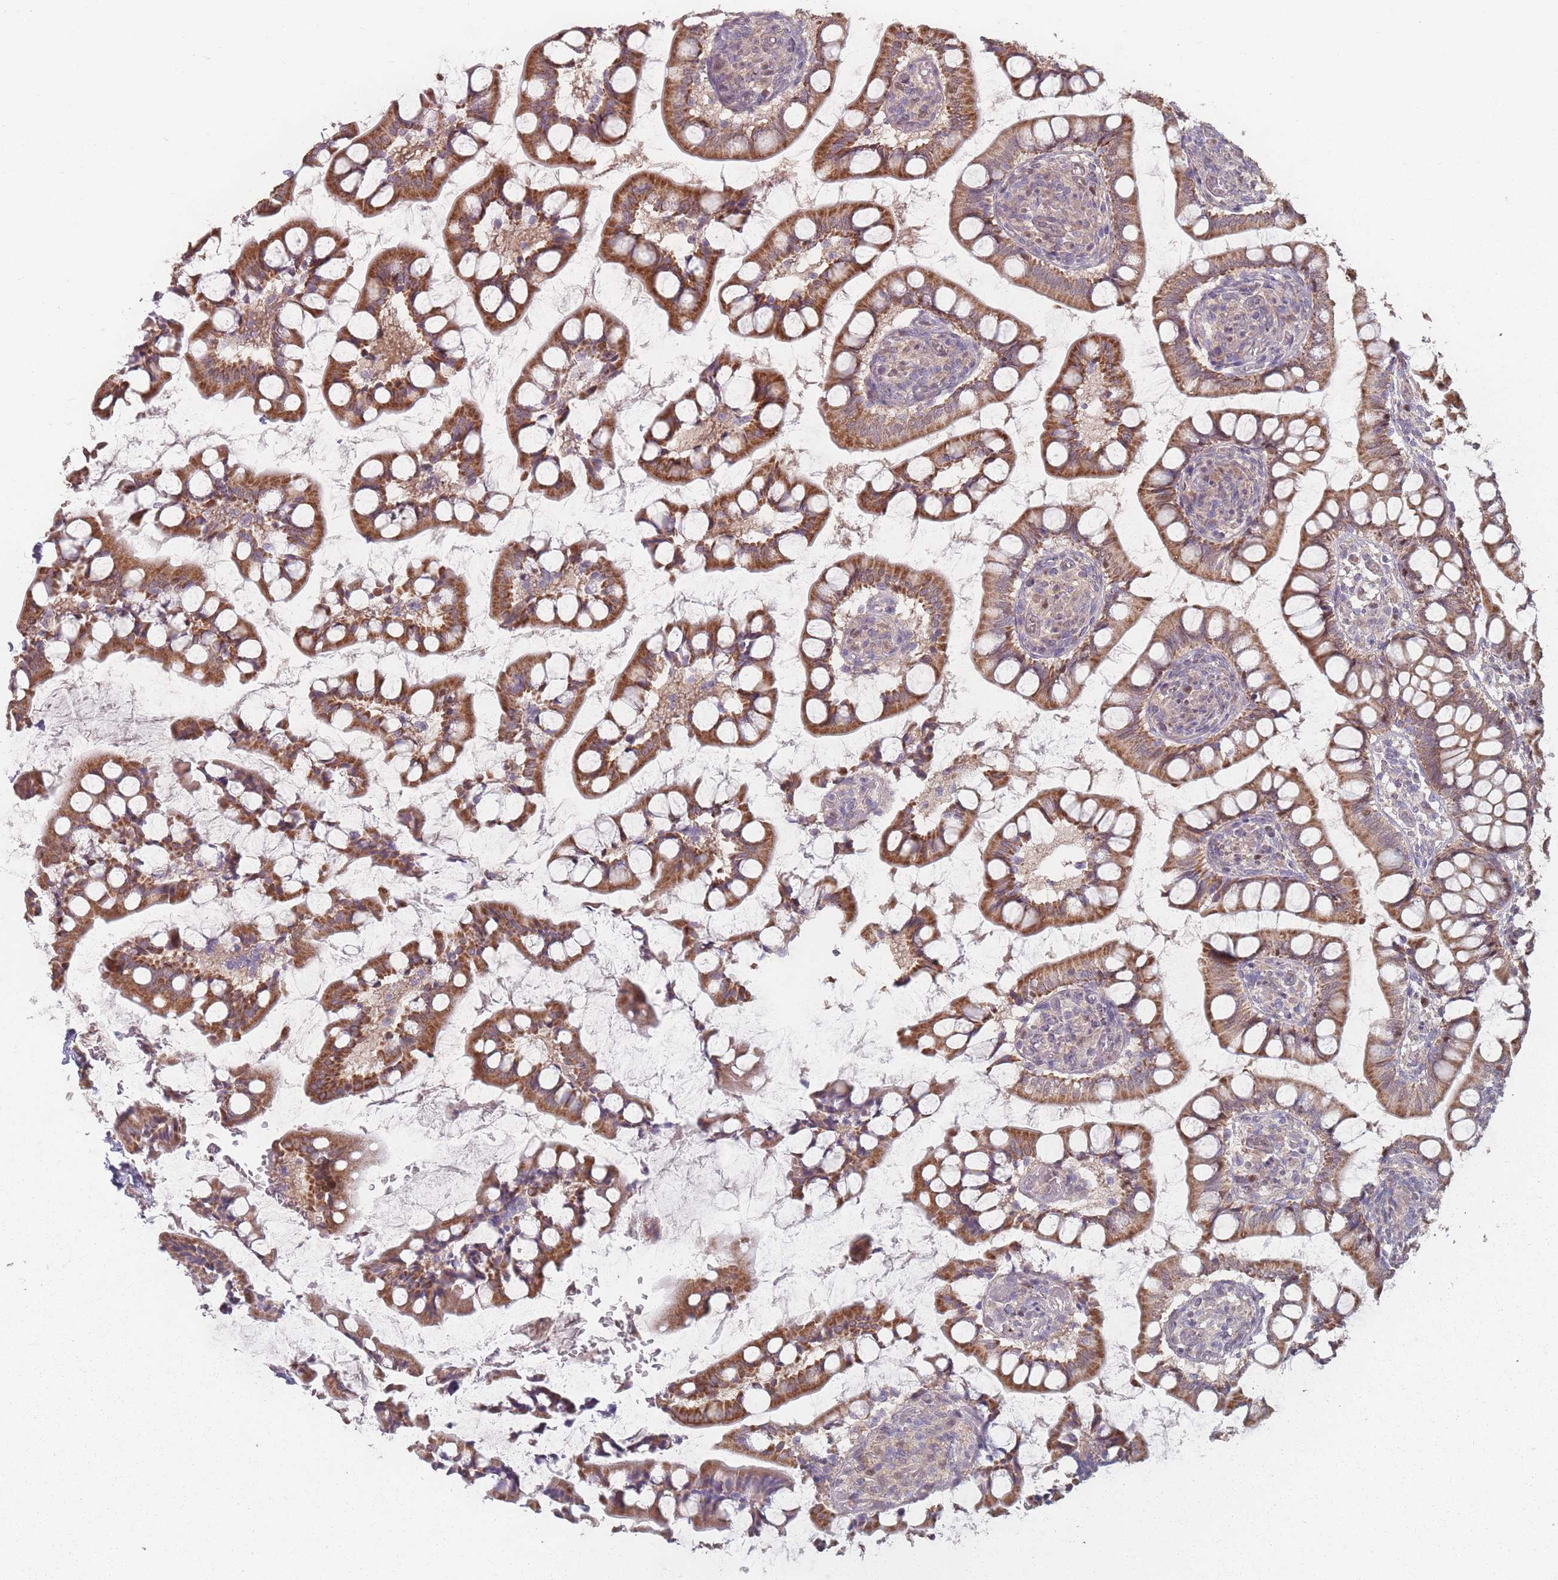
{"staining": {"intensity": "moderate", "quantity": ">75%", "location": "cytoplasmic/membranous"}, "tissue": "small intestine", "cell_type": "Glandular cells", "image_type": "normal", "snomed": [{"axis": "morphology", "description": "Normal tissue, NOS"}, {"axis": "topography", "description": "Small intestine"}], "caption": "IHC micrograph of normal human small intestine stained for a protein (brown), which demonstrates medium levels of moderate cytoplasmic/membranous expression in about >75% of glandular cells.", "gene": "ERCC6L", "patient": {"sex": "male", "age": 52}}